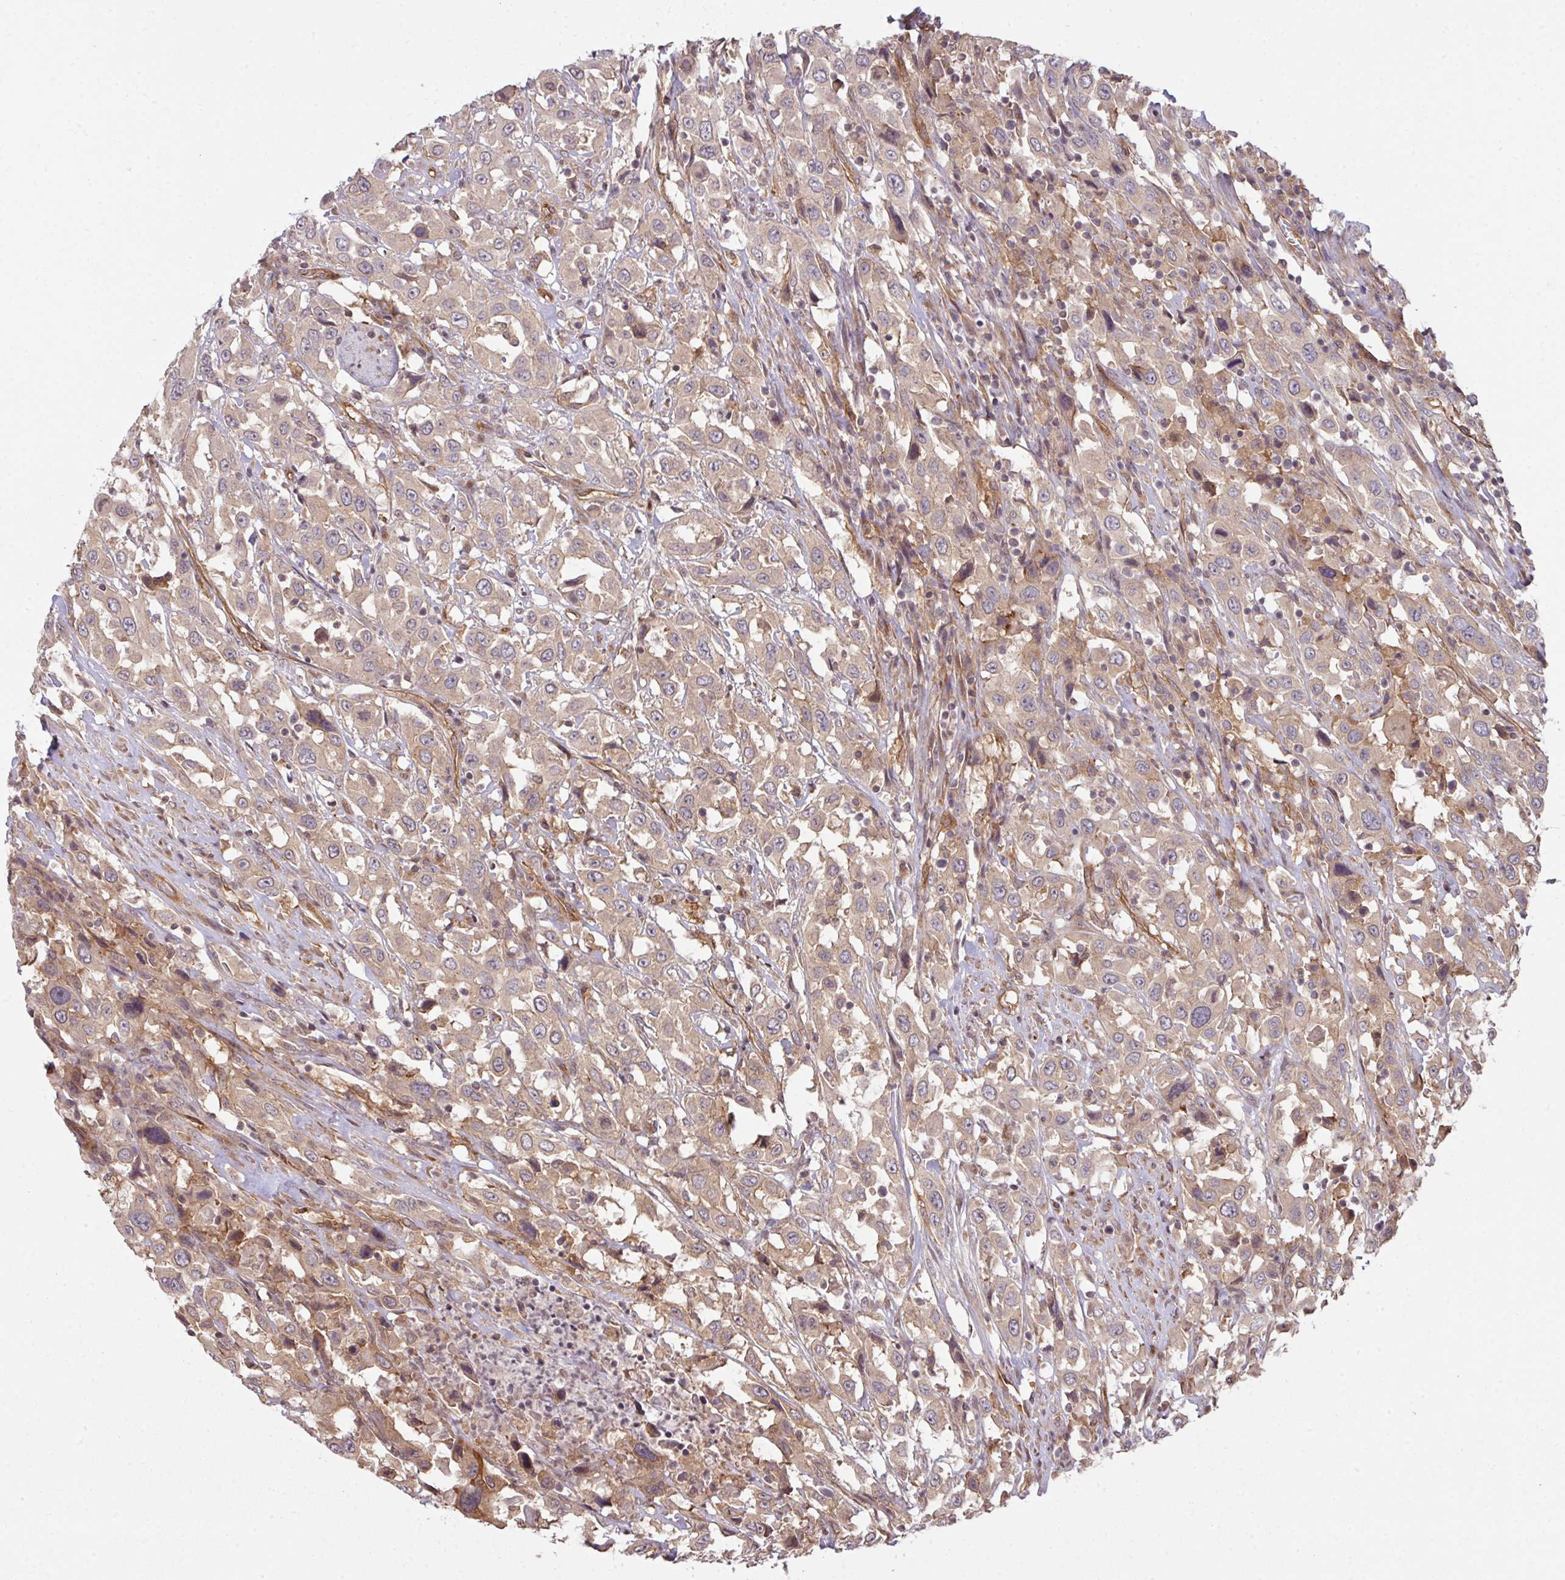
{"staining": {"intensity": "weak", "quantity": ">75%", "location": "cytoplasmic/membranous"}, "tissue": "urothelial cancer", "cell_type": "Tumor cells", "image_type": "cancer", "snomed": [{"axis": "morphology", "description": "Urothelial carcinoma, High grade"}, {"axis": "topography", "description": "Urinary bladder"}], "caption": "Urothelial carcinoma (high-grade) was stained to show a protein in brown. There is low levels of weak cytoplasmic/membranous staining in about >75% of tumor cells.", "gene": "CYFIP2", "patient": {"sex": "male", "age": 61}}